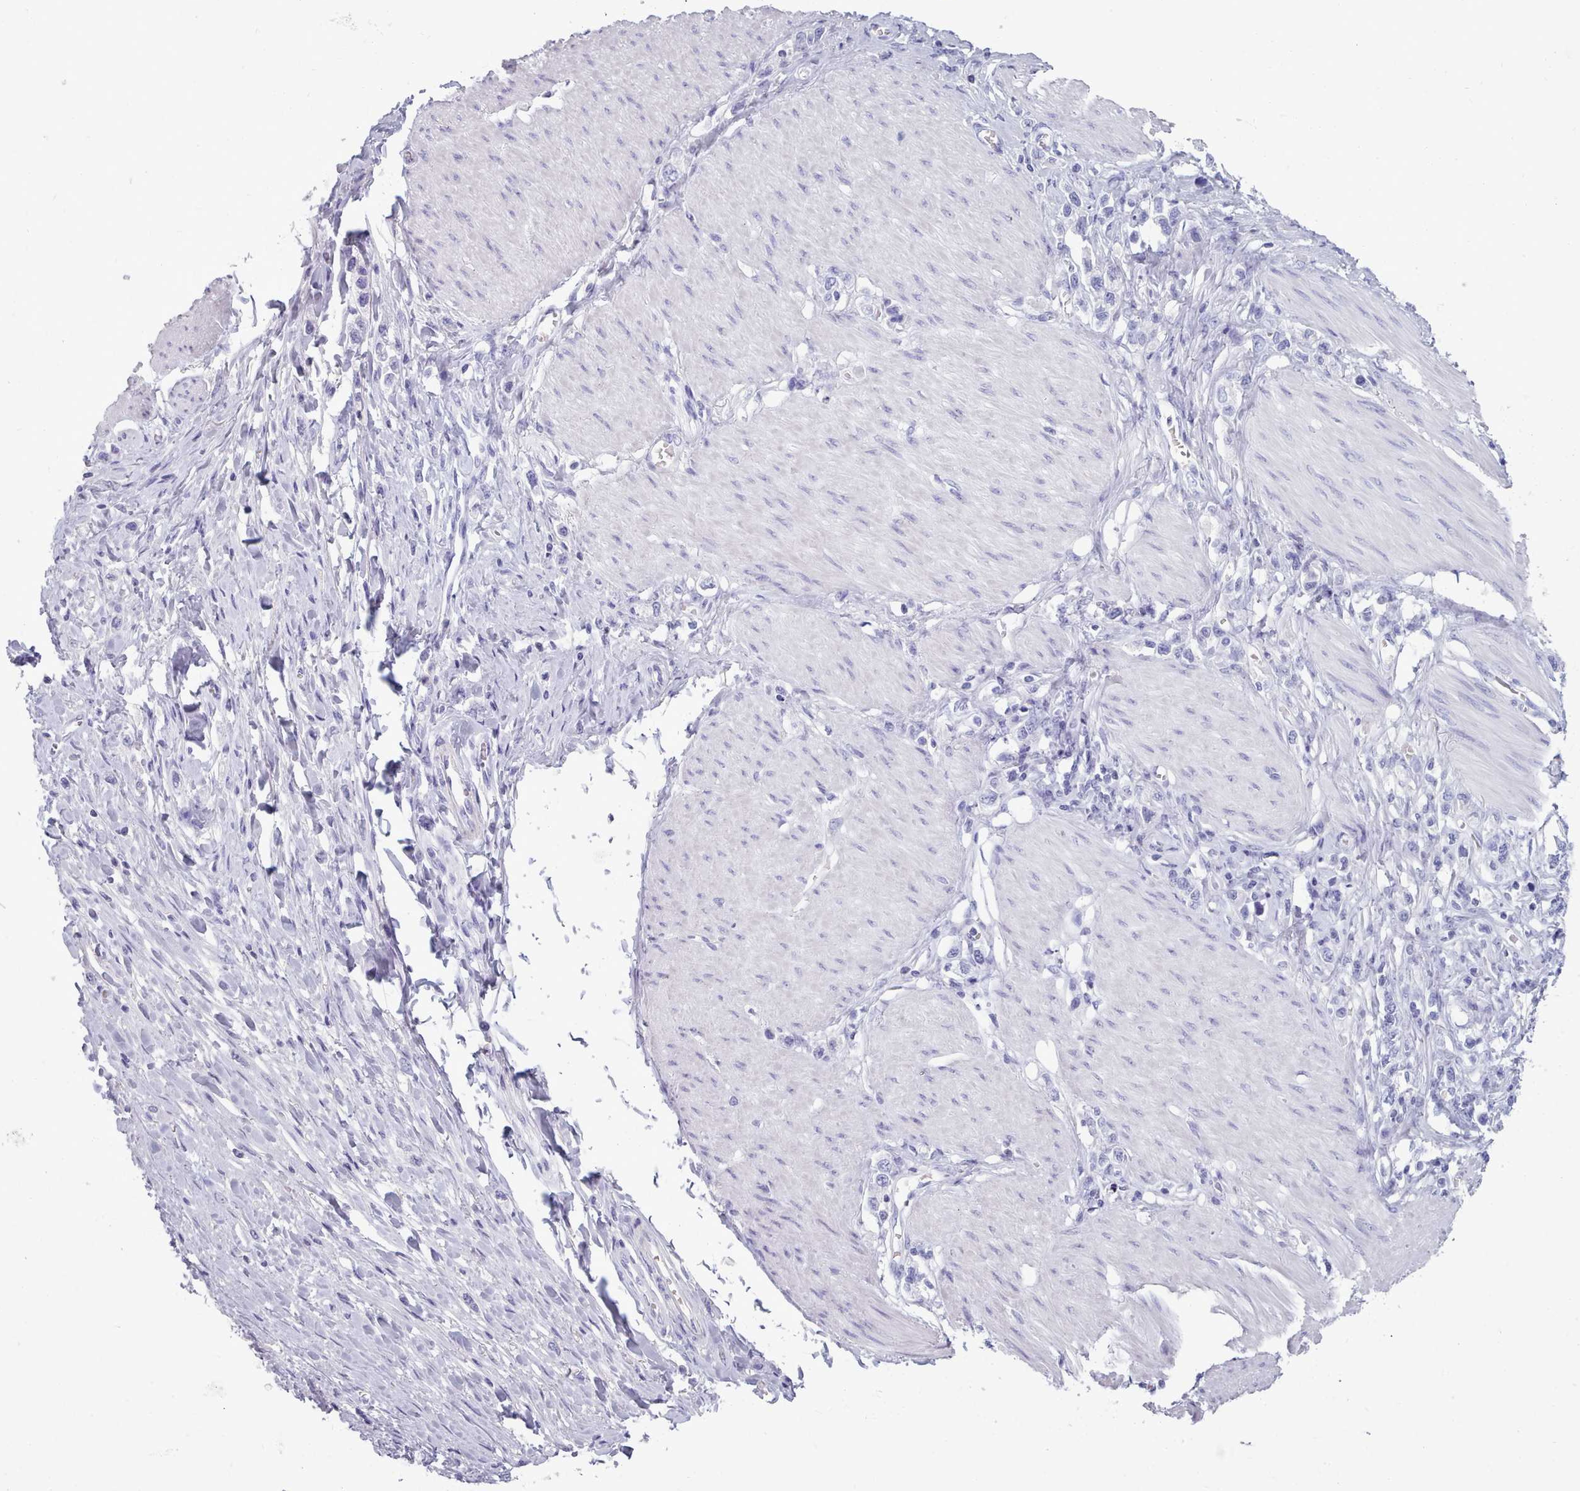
{"staining": {"intensity": "negative", "quantity": "none", "location": "none"}, "tissue": "stomach cancer", "cell_type": "Tumor cells", "image_type": "cancer", "snomed": [{"axis": "morphology", "description": "Adenocarcinoma, NOS"}, {"axis": "topography", "description": "Stomach"}], "caption": "Immunohistochemistry (IHC) histopathology image of neoplastic tissue: human adenocarcinoma (stomach) stained with DAB shows no significant protein positivity in tumor cells. (DAB immunohistochemistry, high magnification).", "gene": "ZNF43", "patient": {"sex": "female", "age": 65}}